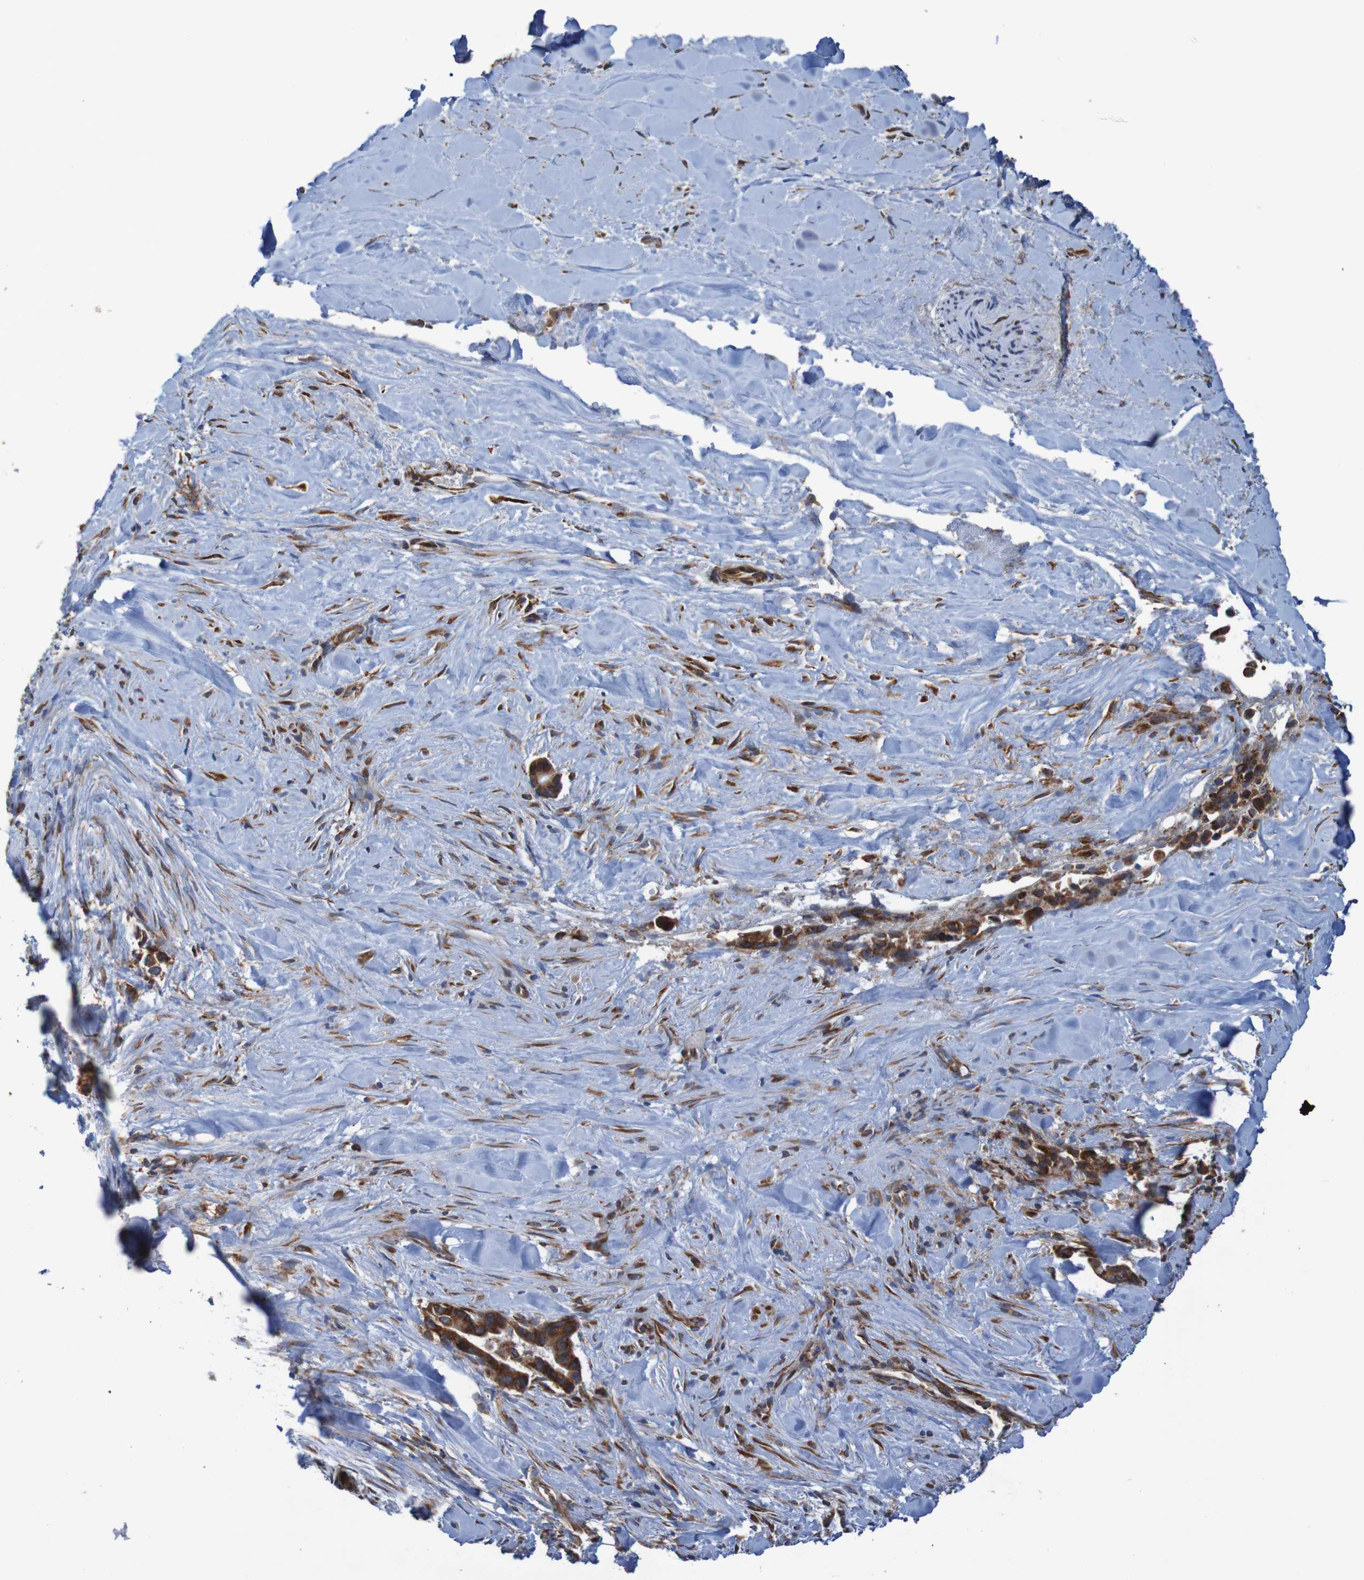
{"staining": {"intensity": "moderate", "quantity": ">75%", "location": "cytoplasmic/membranous"}, "tissue": "liver cancer", "cell_type": "Tumor cells", "image_type": "cancer", "snomed": [{"axis": "morphology", "description": "Cholangiocarcinoma"}, {"axis": "topography", "description": "Liver"}], "caption": "Liver cholangiocarcinoma stained with immunohistochemistry (IHC) displays moderate cytoplasmic/membranous expression in approximately >75% of tumor cells. Immunohistochemistry (ihc) stains the protein in brown and the nuclei are stained blue.", "gene": "RPL10", "patient": {"sex": "female", "age": 55}}